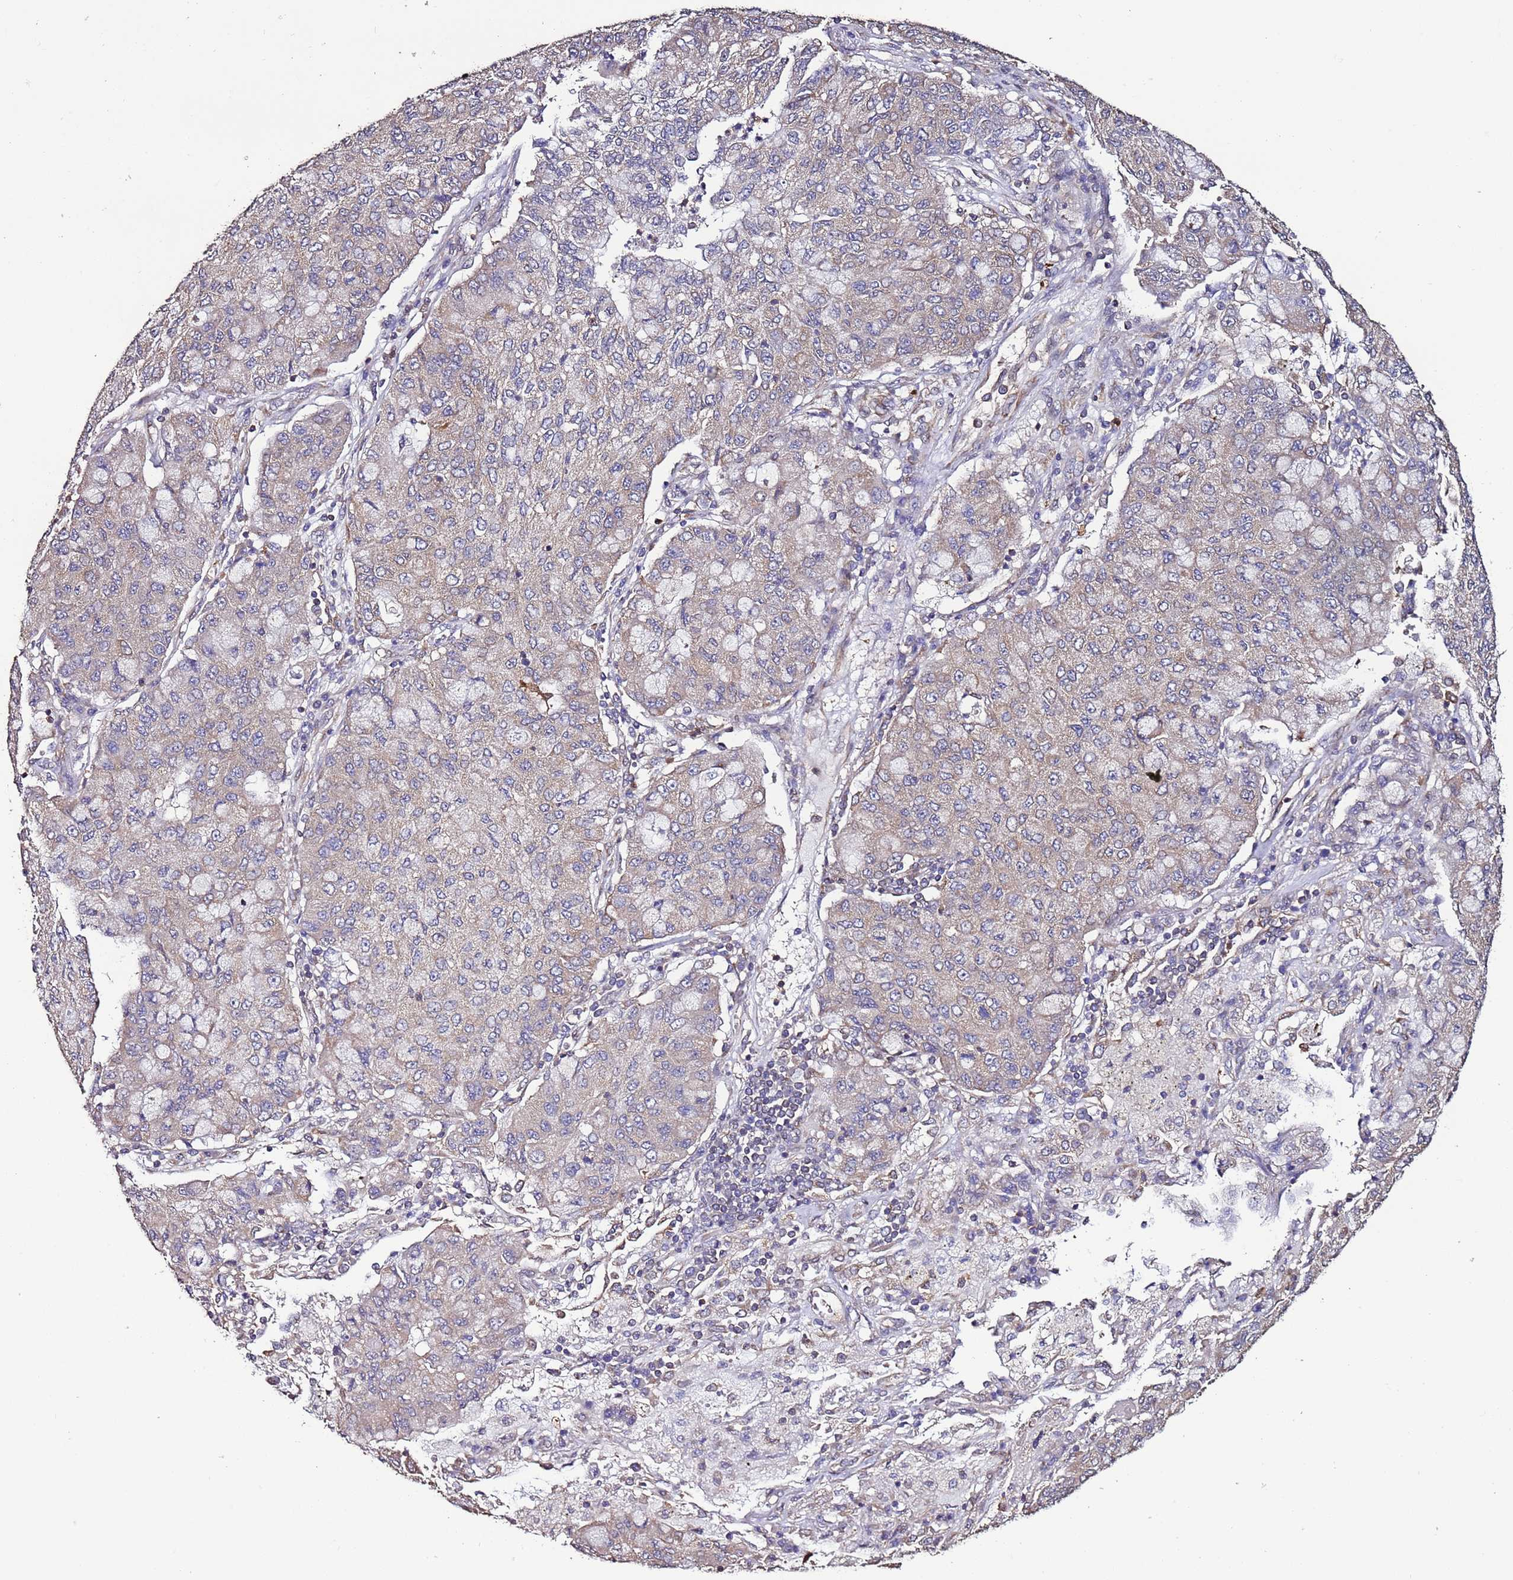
{"staining": {"intensity": "weak", "quantity": "25%-75%", "location": "cytoplasmic/membranous"}, "tissue": "lung cancer", "cell_type": "Tumor cells", "image_type": "cancer", "snomed": [{"axis": "morphology", "description": "Squamous cell carcinoma, NOS"}, {"axis": "topography", "description": "Lung"}], "caption": "The micrograph shows staining of lung cancer, revealing weak cytoplasmic/membranous protein staining (brown color) within tumor cells. (Stains: DAB (3,3'-diaminobenzidine) in brown, nuclei in blue, Microscopy: brightfield microscopy at high magnification).", "gene": "SLC41A3", "patient": {"sex": "male", "age": 74}}